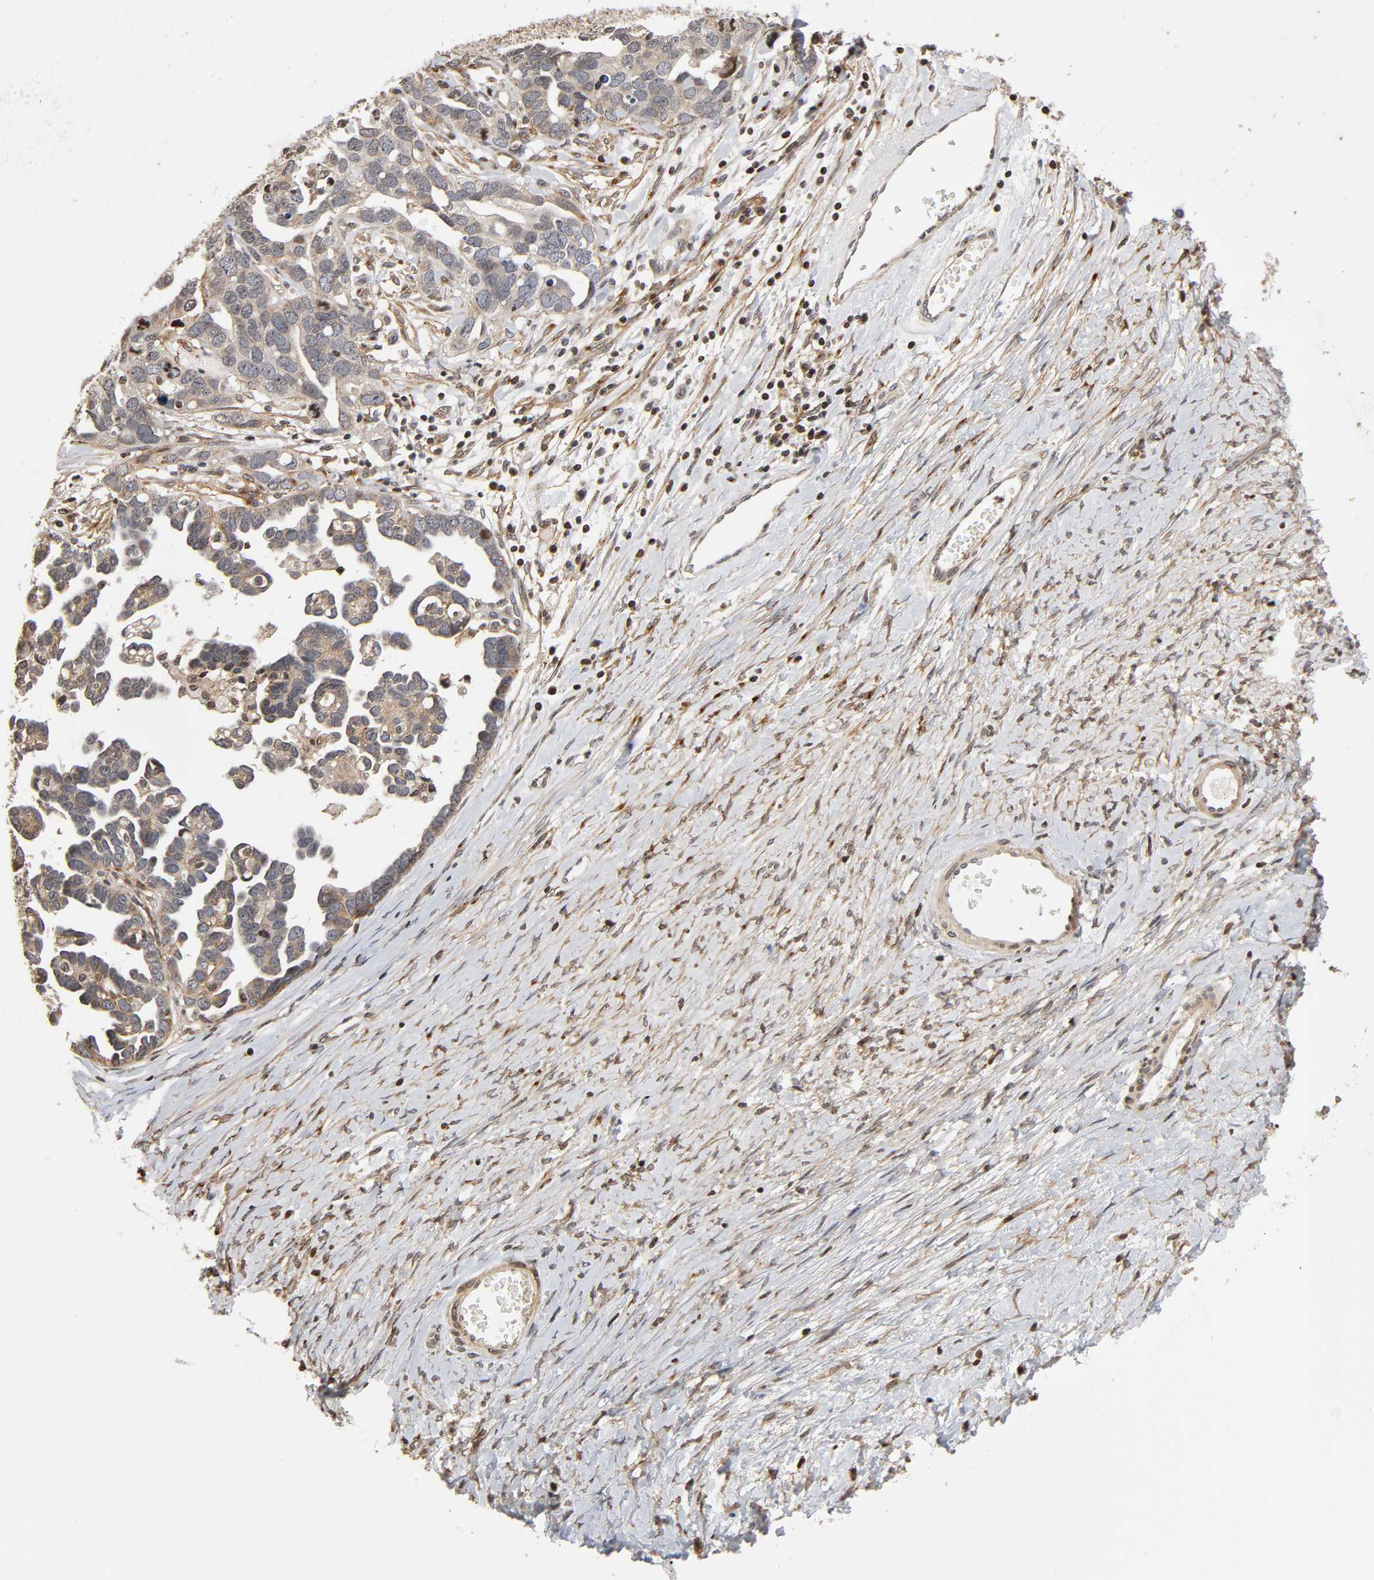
{"staining": {"intensity": "weak", "quantity": ">75%", "location": "cytoplasmic/membranous"}, "tissue": "ovarian cancer", "cell_type": "Tumor cells", "image_type": "cancer", "snomed": [{"axis": "morphology", "description": "Cystadenocarcinoma, serous, NOS"}, {"axis": "topography", "description": "Ovary"}], "caption": "Ovarian cancer (serous cystadenocarcinoma) stained with a brown dye reveals weak cytoplasmic/membranous positive positivity in approximately >75% of tumor cells.", "gene": "ITGAV", "patient": {"sex": "female", "age": 54}}